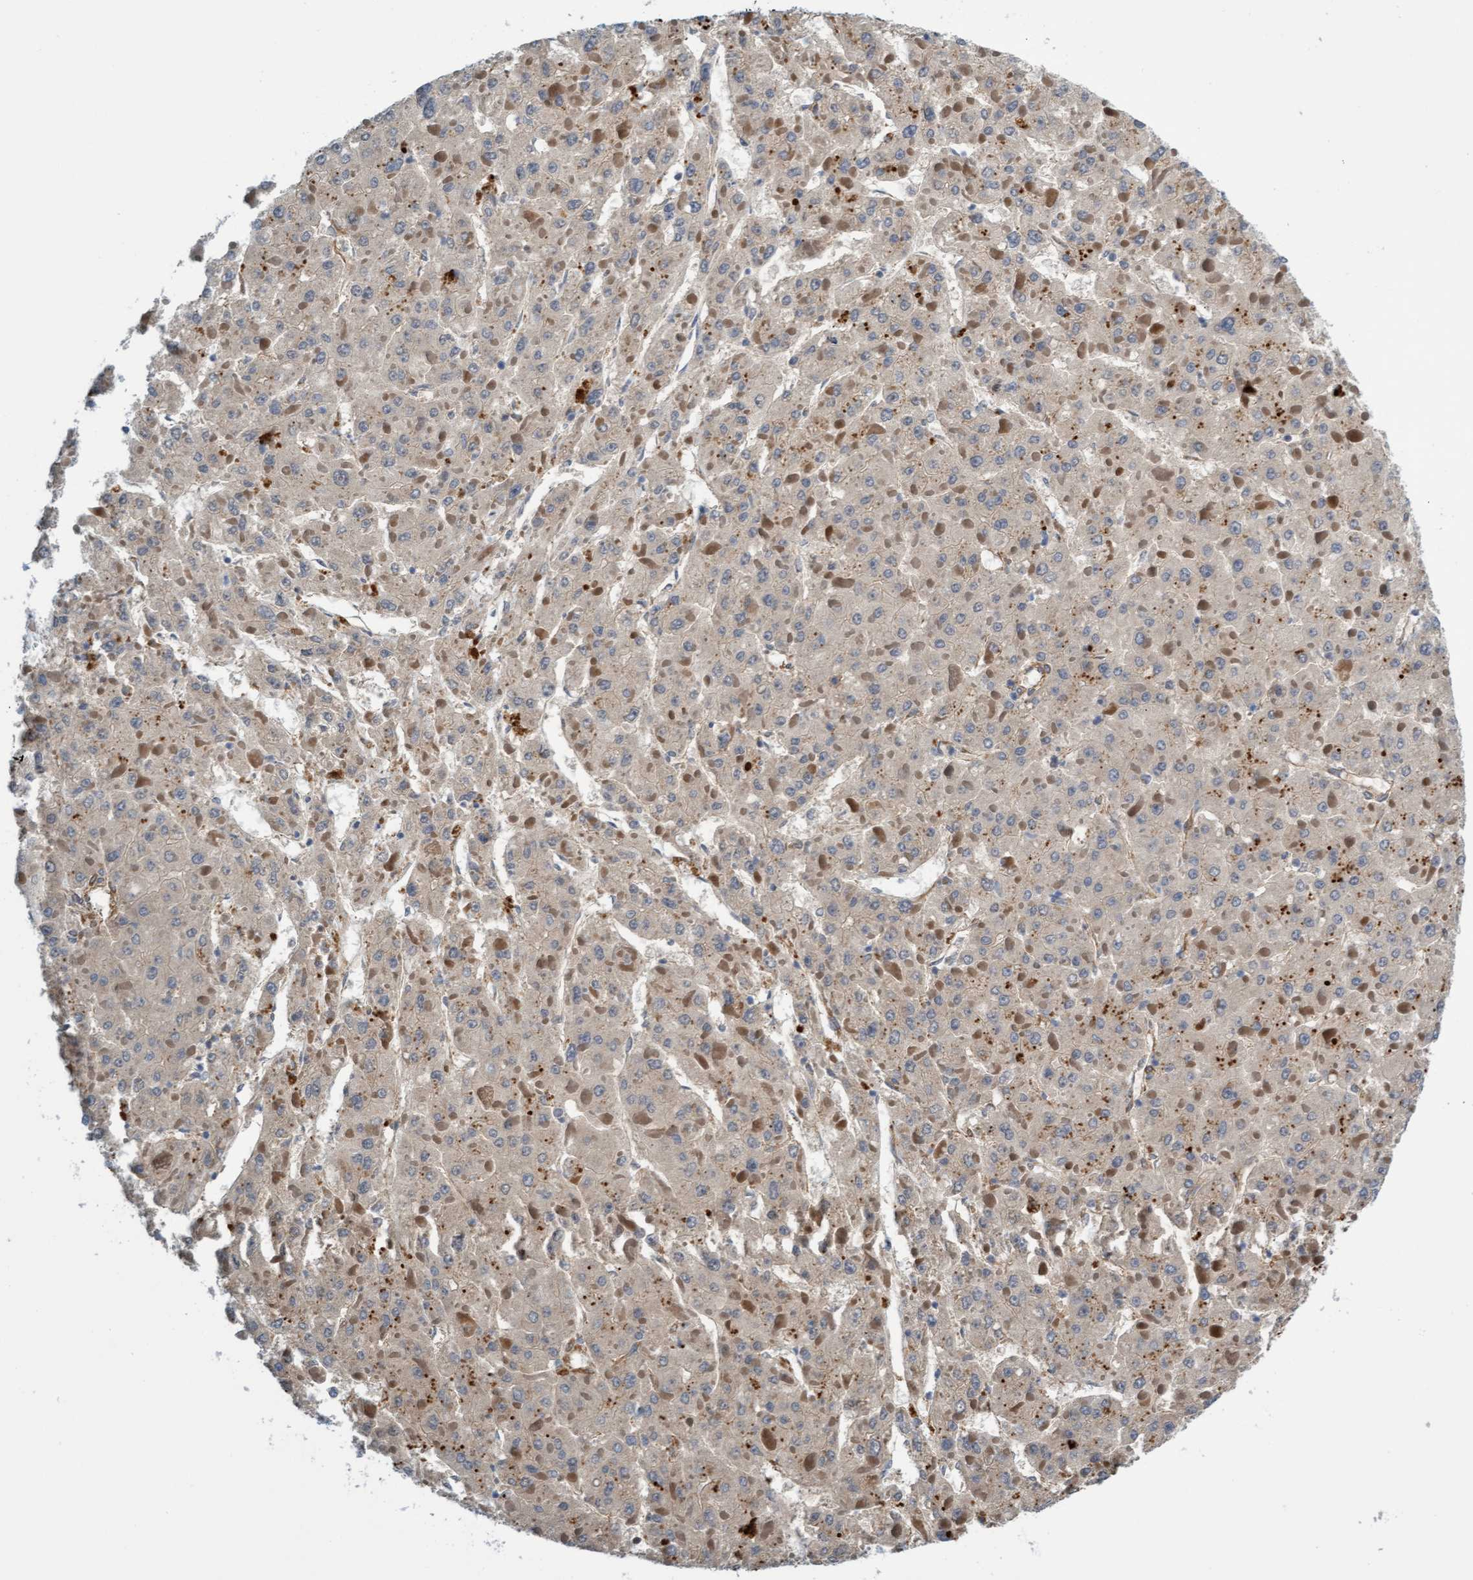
{"staining": {"intensity": "weak", "quantity": ">75%", "location": "cytoplasmic/membranous"}, "tissue": "liver cancer", "cell_type": "Tumor cells", "image_type": "cancer", "snomed": [{"axis": "morphology", "description": "Carcinoma, Hepatocellular, NOS"}, {"axis": "topography", "description": "Liver"}], "caption": "IHC (DAB (3,3'-diaminobenzidine)) staining of liver cancer reveals weak cytoplasmic/membranous protein positivity in approximately >75% of tumor cells.", "gene": "FMNL3", "patient": {"sex": "female", "age": 73}}